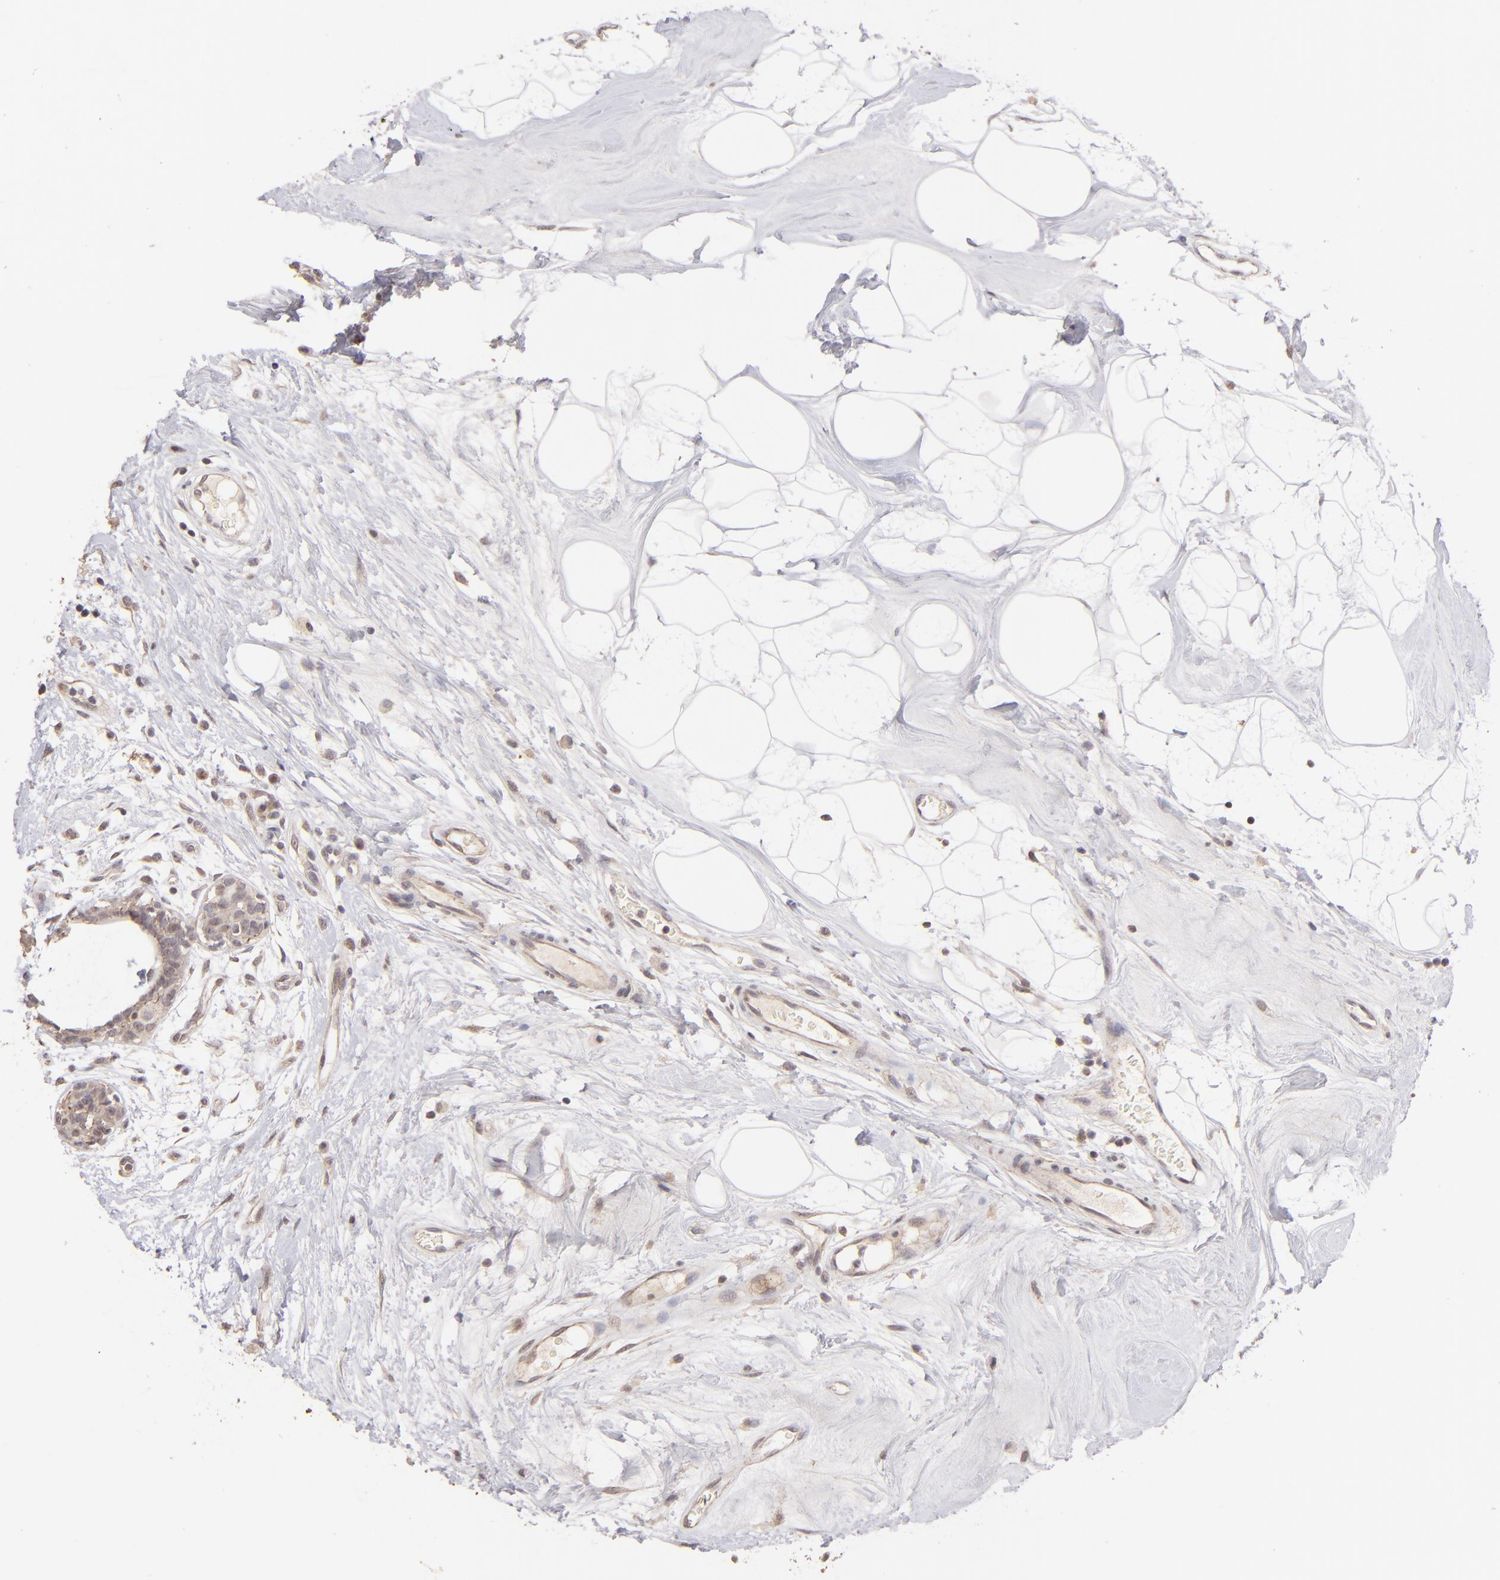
{"staining": {"intensity": "weak", "quantity": ">75%", "location": "cytoplasmic/membranous"}, "tissue": "breast cancer", "cell_type": "Tumor cells", "image_type": "cancer", "snomed": [{"axis": "morphology", "description": "Duct carcinoma"}, {"axis": "topography", "description": "Breast"}], "caption": "Immunohistochemical staining of human breast cancer reveals weak cytoplasmic/membranous protein positivity in about >75% of tumor cells.", "gene": "CLDN1", "patient": {"sex": "female", "age": 40}}